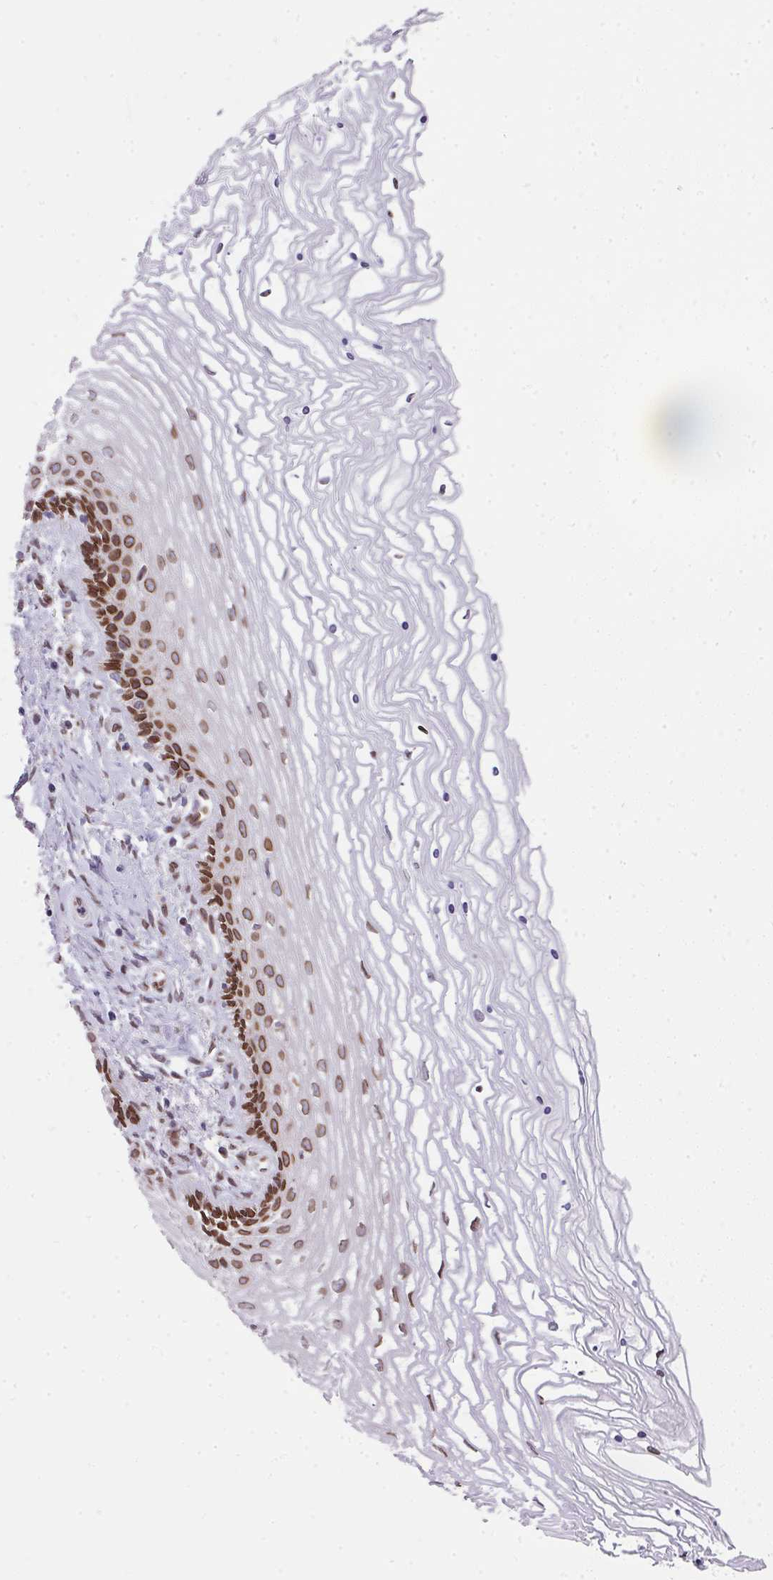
{"staining": {"intensity": "moderate", "quantity": "25%-75%", "location": "nuclear"}, "tissue": "cervix", "cell_type": "Glandular cells", "image_type": "normal", "snomed": [{"axis": "morphology", "description": "Normal tissue, NOS"}, {"axis": "topography", "description": "Cervix"}], "caption": "Normal cervix exhibits moderate nuclear staining in about 25%-75% of glandular cells (Brightfield microscopy of DAB IHC at high magnification)..", "gene": "PLK1", "patient": {"sex": "female", "age": 47}}